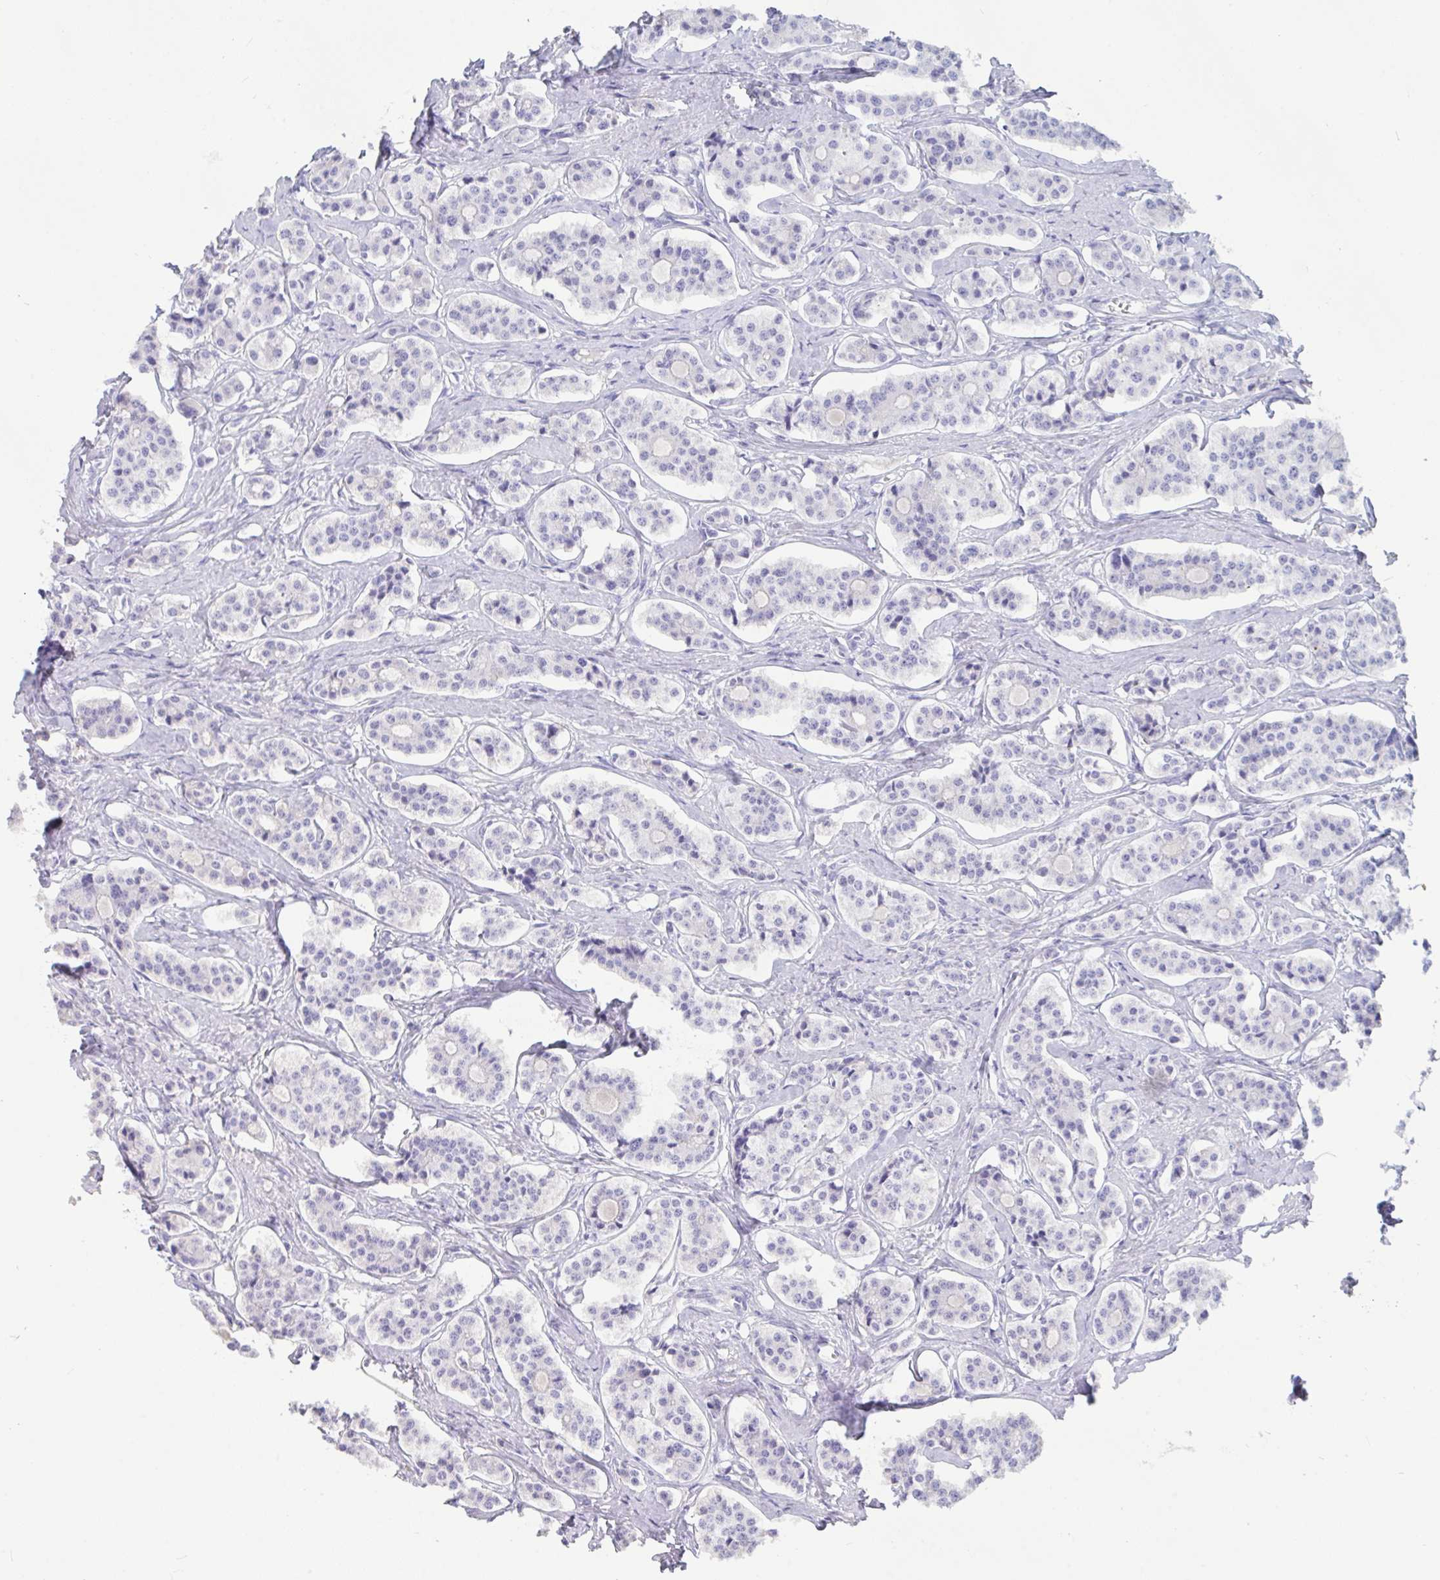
{"staining": {"intensity": "negative", "quantity": "none", "location": "none"}, "tissue": "carcinoid", "cell_type": "Tumor cells", "image_type": "cancer", "snomed": [{"axis": "morphology", "description": "Carcinoid, malignant, NOS"}, {"axis": "topography", "description": "Small intestine"}], "caption": "Immunohistochemical staining of carcinoid (malignant) shows no significant expression in tumor cells. (Brightfield microscopy of DAB immunohistochemistry at high magnification).", "gene": "TNNC1", "patient": {"sex": "male", "age": 63}}